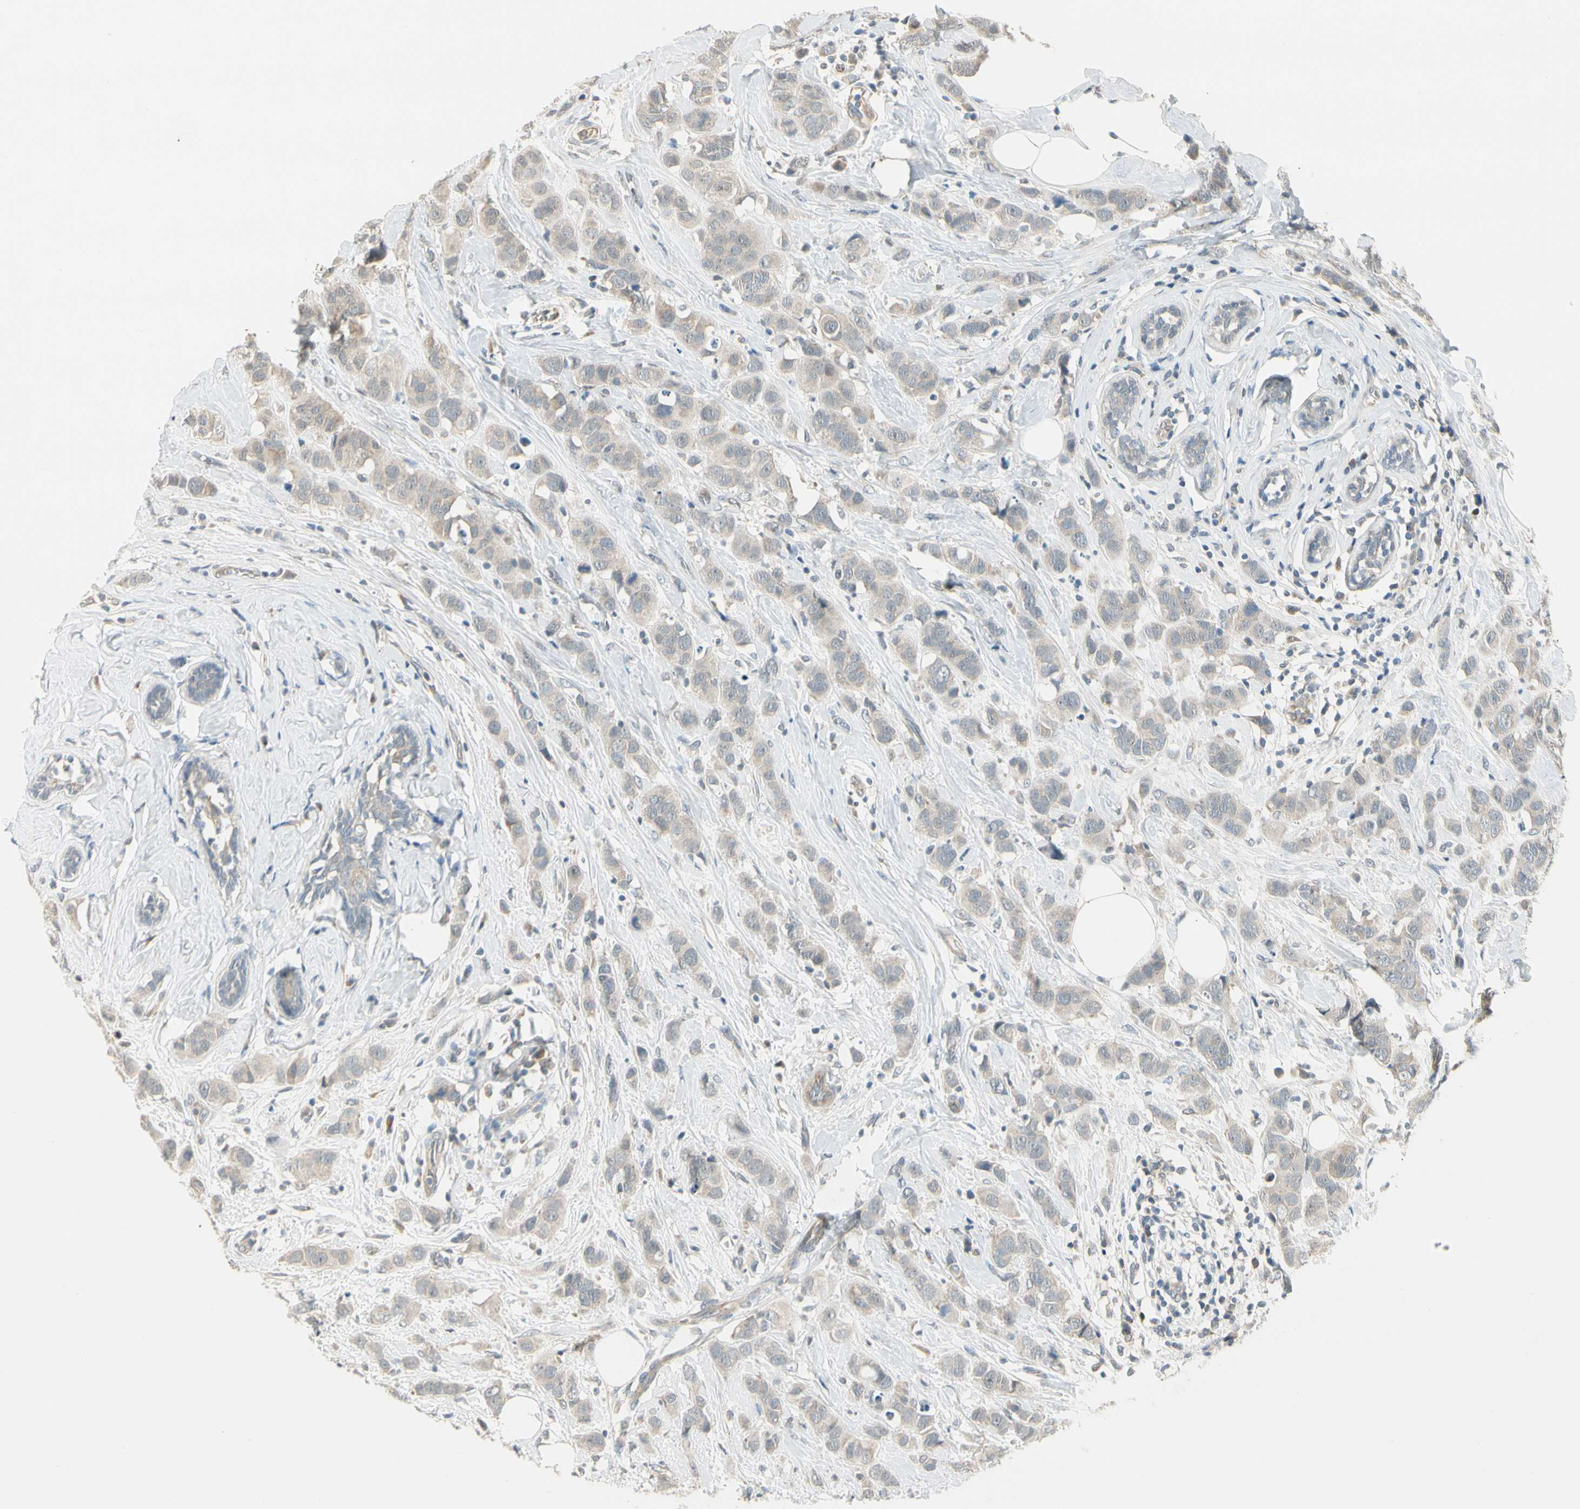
{"staining": {"intensity": "weak", "quantity": ">75%", "location": "cytoplasmic/membranous"}, "tissue": "breast cancer", "cell_type": "Tumor cells", "image_type": "cancer", "snomed": [{"axis": "morphology", "description": "Normal tissue, NOS"}, {"axis": "morphology", "description": "Duct carcinoma"}, {"axis": "topography", "description": "Breast"}], "caption": "Weak cytoplasmic/membranous positivity is present in approximately >75% of tumor cells in breast intraductal carcinoma.", "gene": "PCDHB15", "patient": {"sex": "female", "age": 50}}